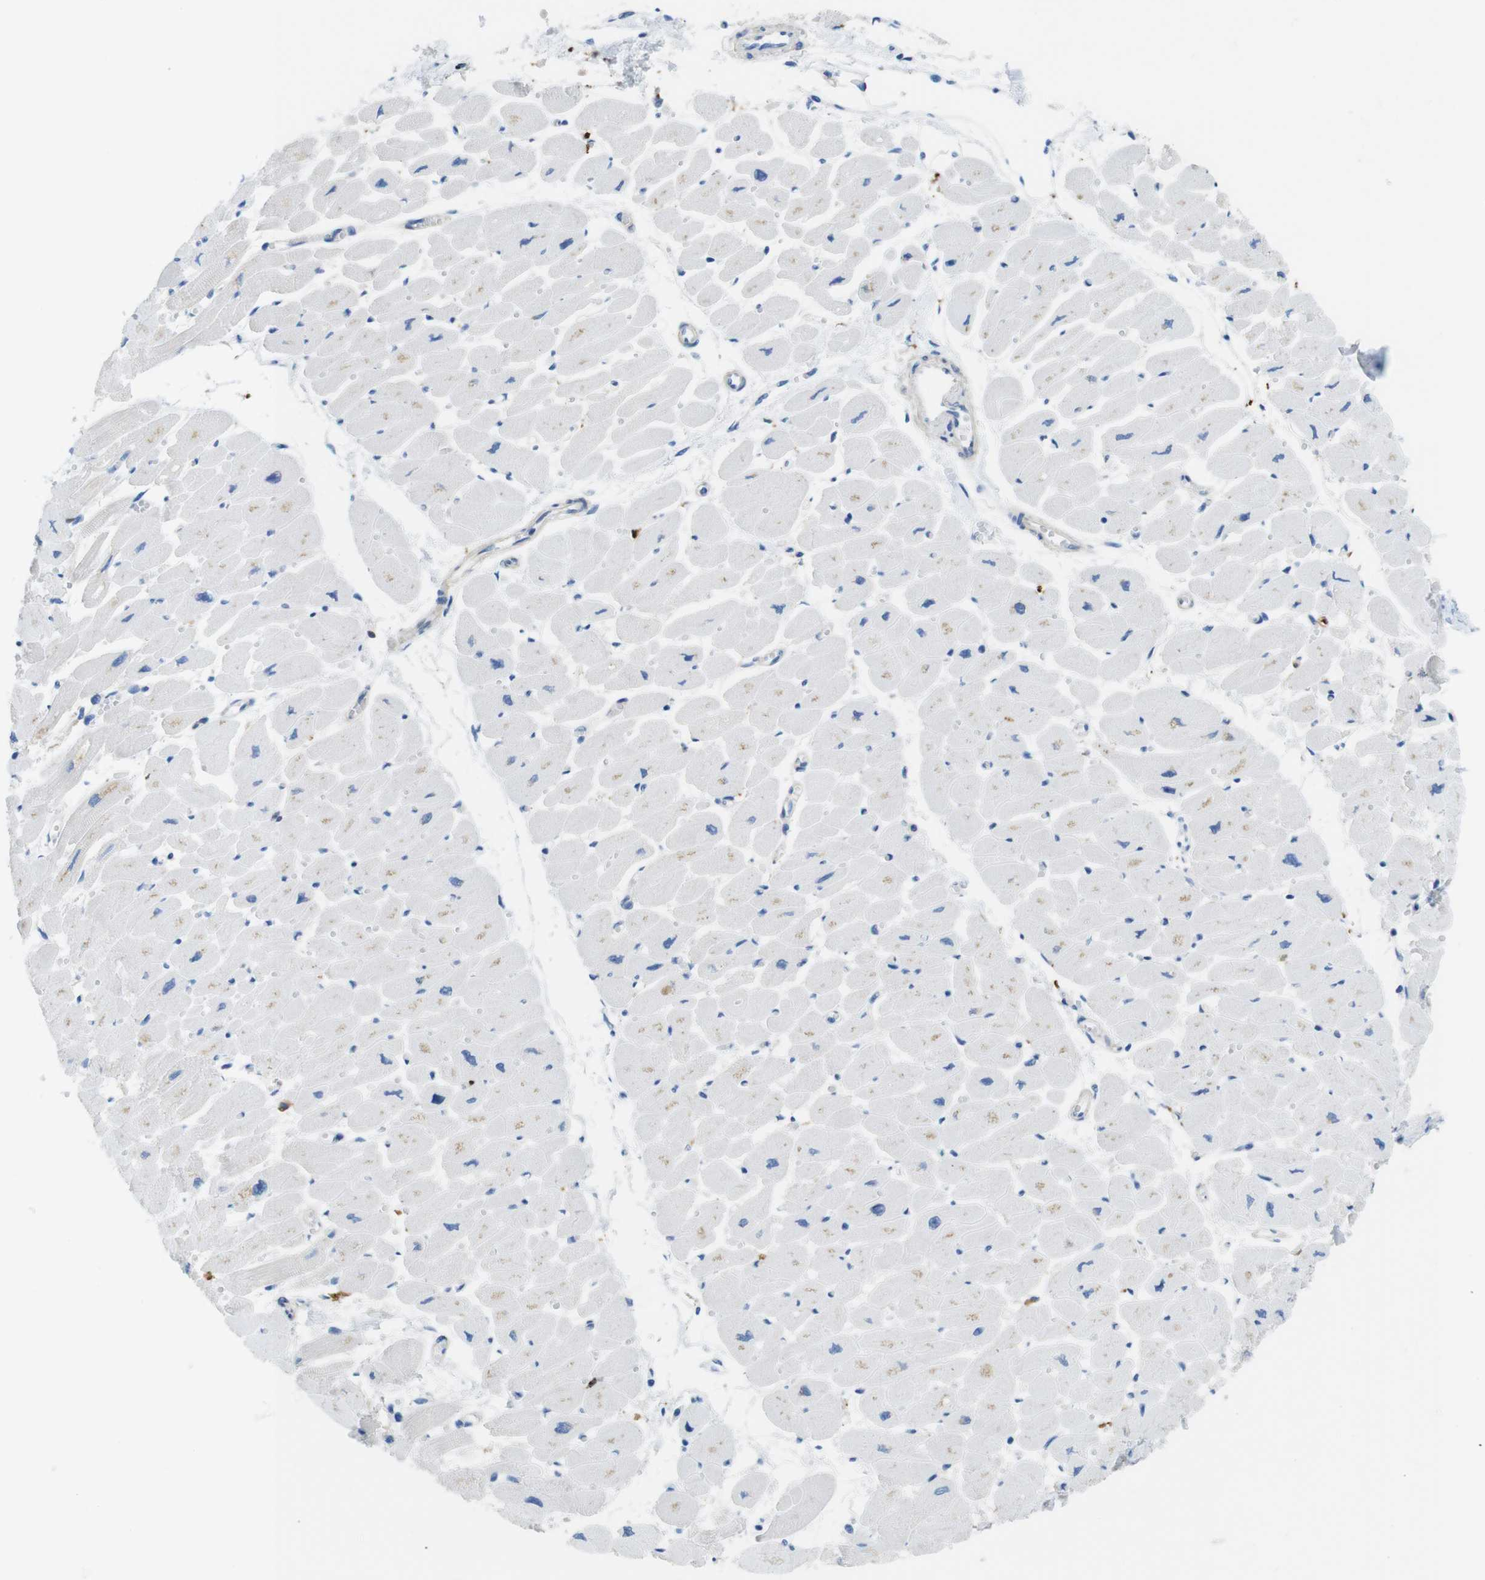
{"staining": {"intensity": "weak", "quantity": "<25%", "location": "cytoplasmic/membranous"}, "tissue": "heart muscle", "cell_type": "Cardiomyocytes", "image_type": "normal", "snomed": [{"axis": "morphology", "description": "Normal tissue, NOS"}, {"axis": "topography", "description": "Heart"}], "caption": "Immunohistochemistry histopathology image of normal heart muscle stained for a protein (brown), which demonstrates no positivity in cardiomyocytes. (Stains: DAB (3,3'-diaminobenzidine) immunohistochemistry (IHC) with hematoxylin counter stain, Microscopy: brightfield microscopy at high magnification).", "gene": "CLMN", "patient": {"sex": "female", "age": 54}}